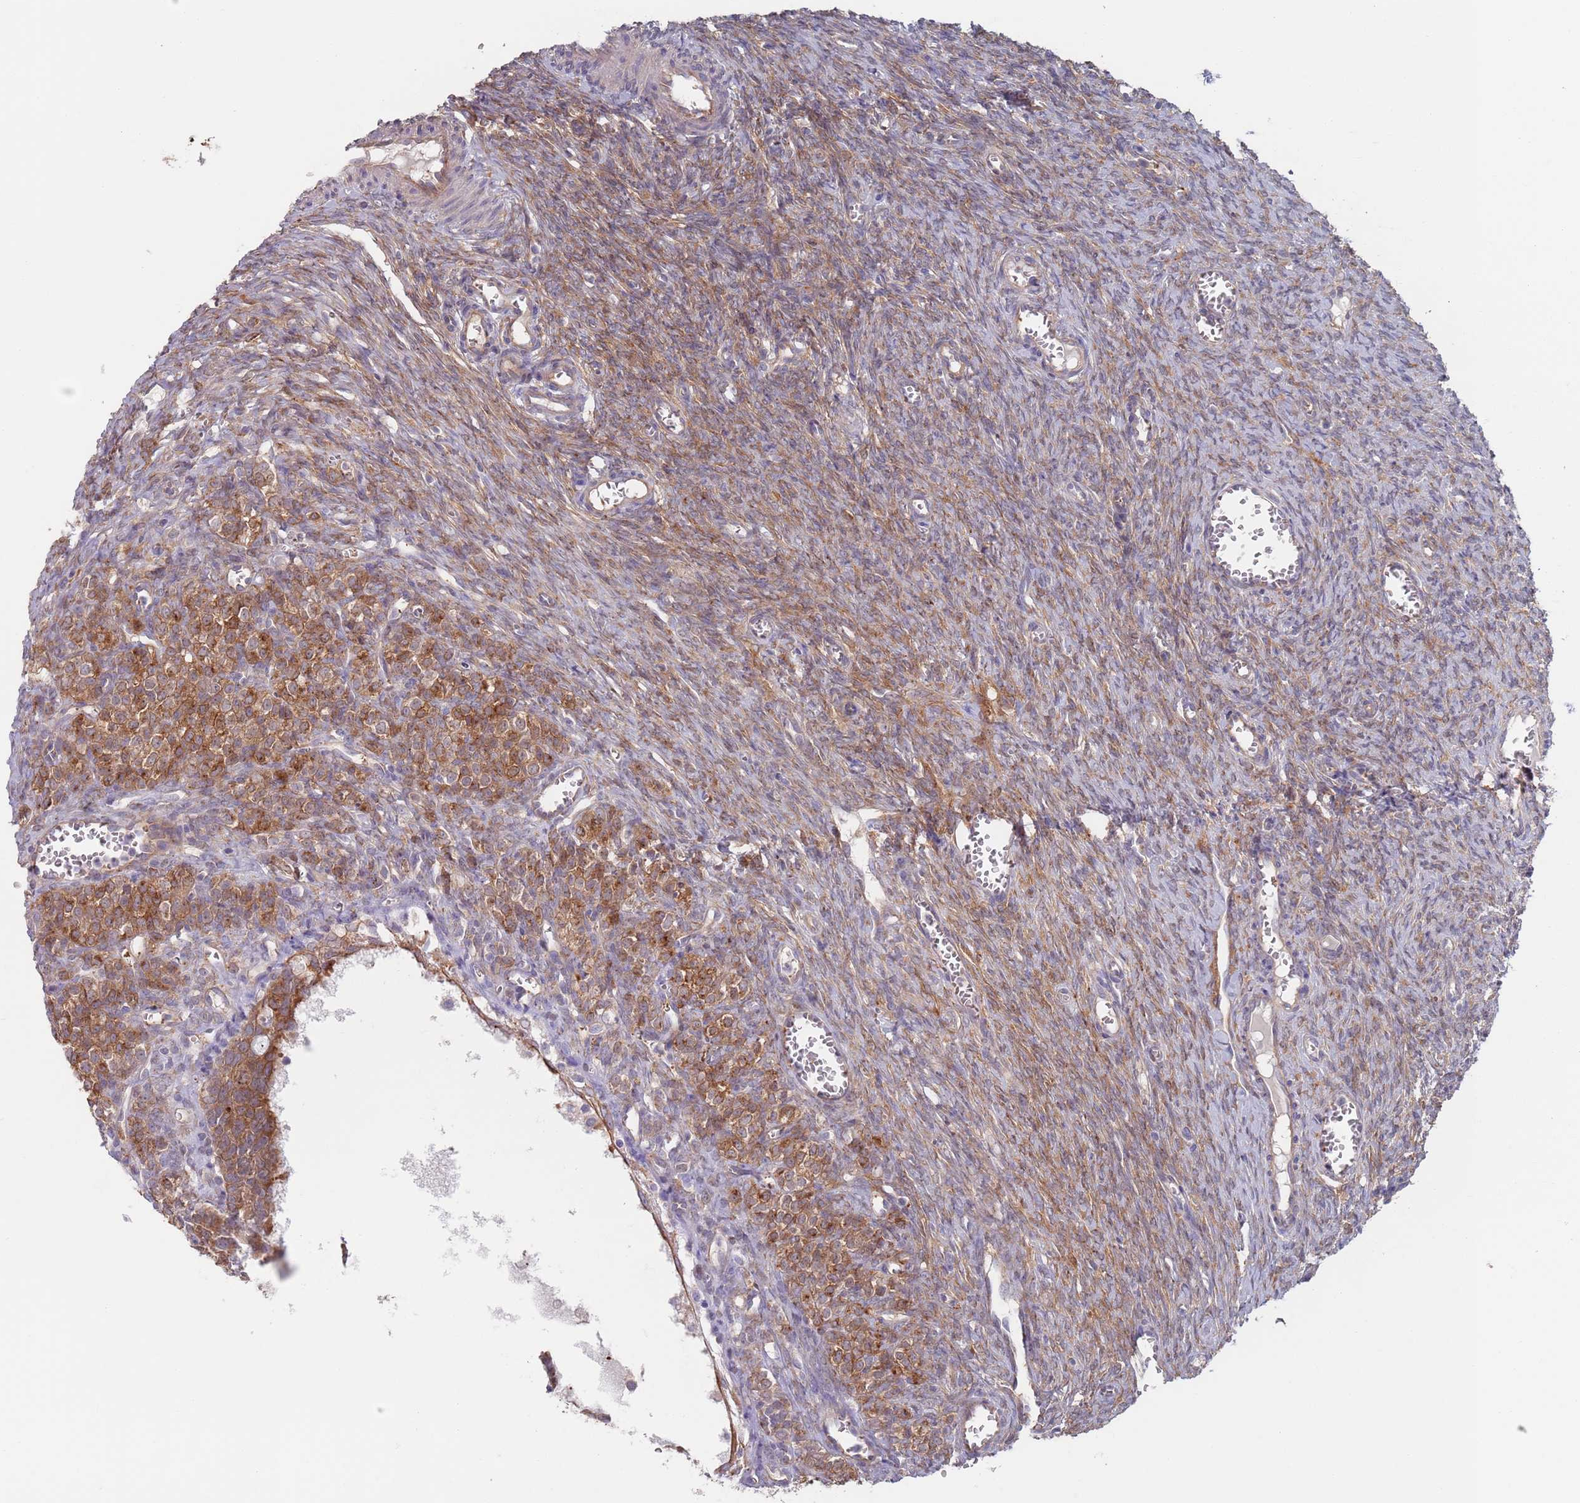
{"staining": {"intensity": "moderate", "quantity": "25%-75%", "location": "cytoplasmic/membranous"}, "tissue": "ovary", "cell_type": "Ovarian stroma cells", "image_type": "normal", "snomed": [{"axis": "morphology", "description": "Normal tissue, NOS"}, {"axis": "topography", "description": "Ovary"}], "caption": "IHC staining of benign ovary, which displays medium levels of moderate cytoplasmic/membranous expression in approximately 25%-75% of ovarian stroma cells indicating moderate cytoplasmic/membranous protein positivity. The staining was performed using DAB (3,3'-diaminobenzidine) (brown) for protein detection and nuclei were counterstained in hematoxylin (blue).", "gene": "APPL2", "patient": {"sex": "female", "age": 44}}